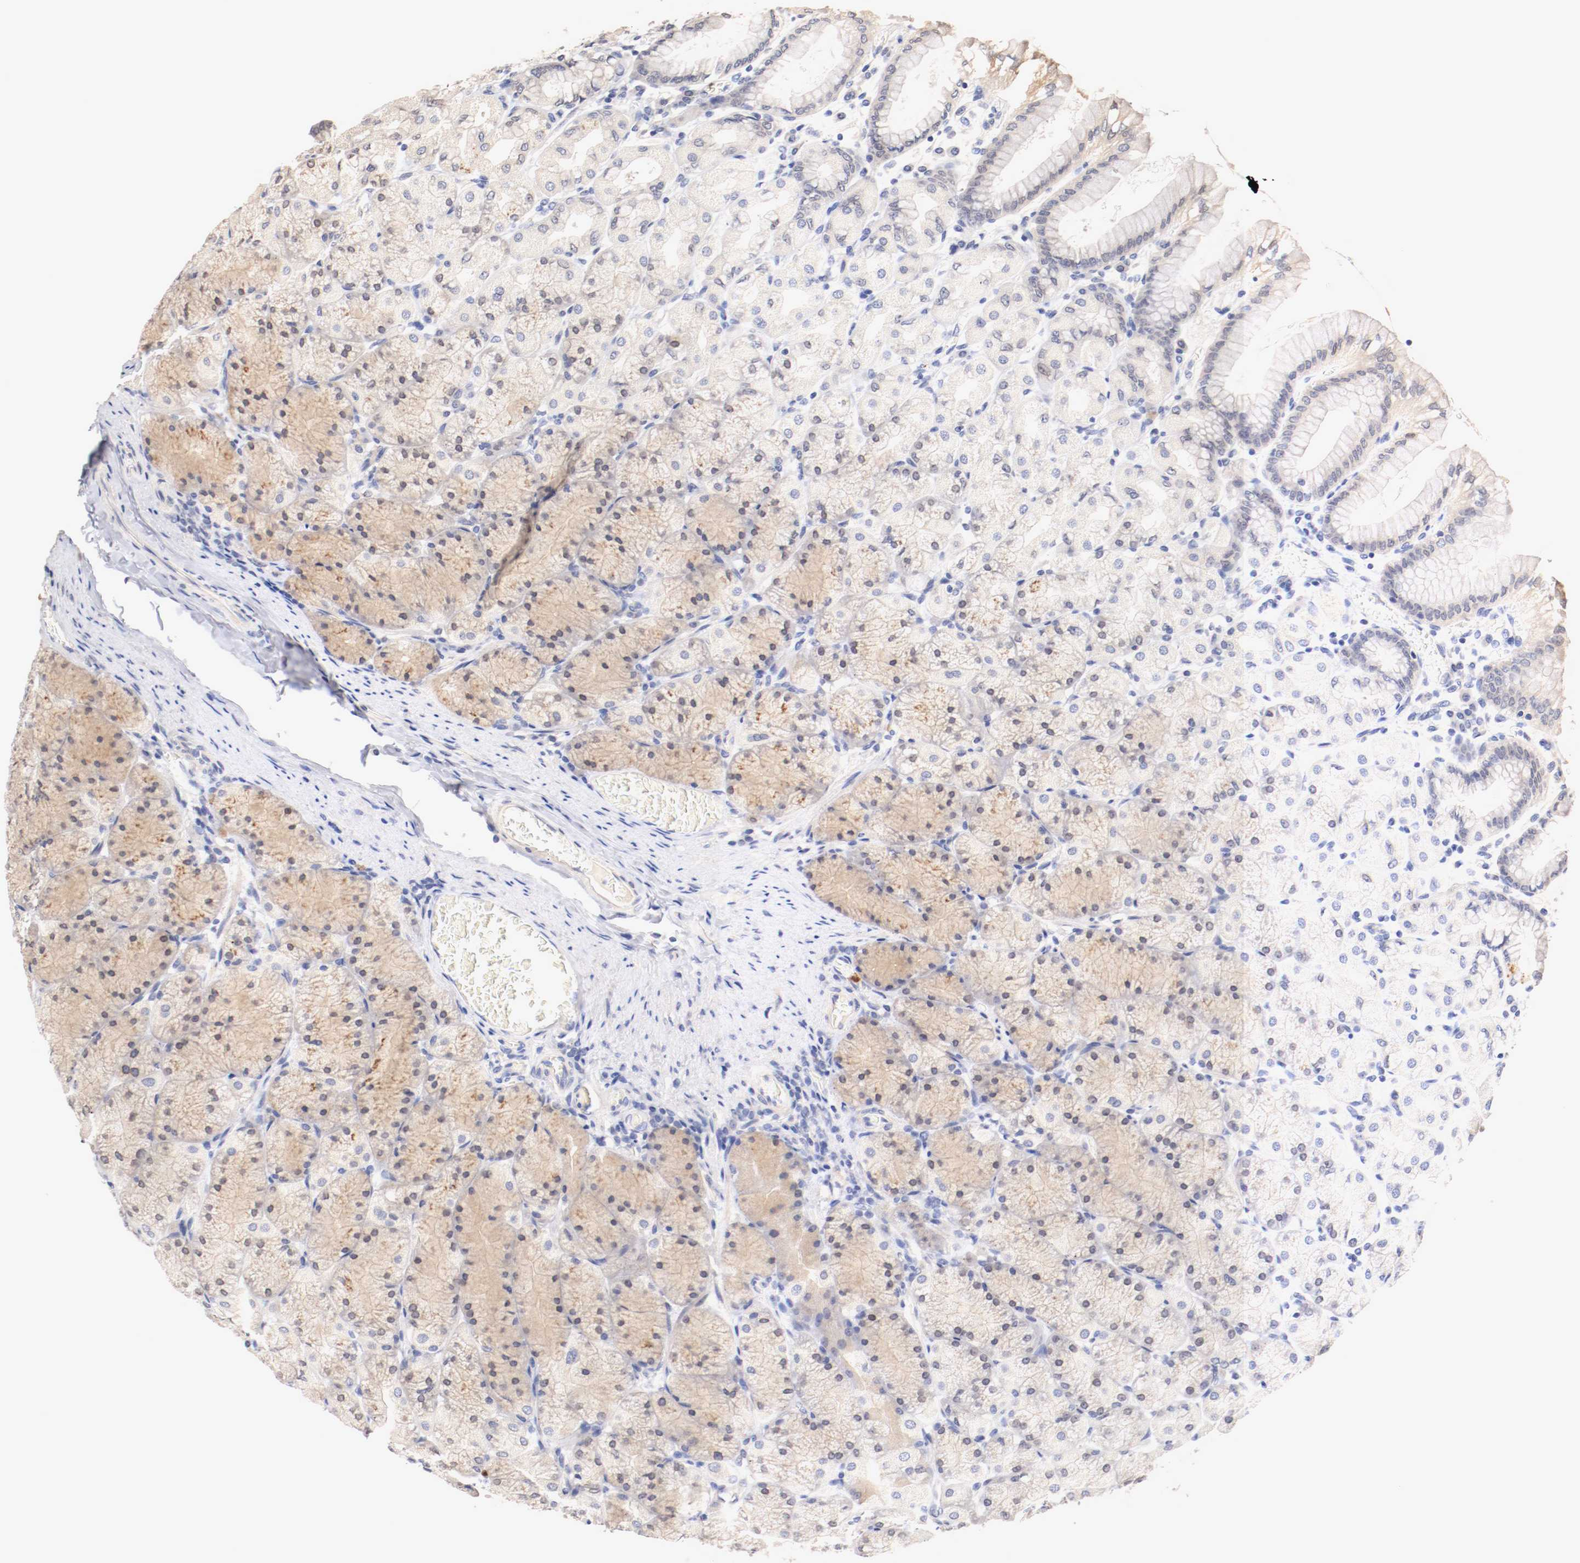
{"staining": {"intensity": "weak", "quantity": ">75%", "location": "cytoplasmic/membranous"}, "tissue": "stomach", "cell_type": "Glandular cells", "image_type": "normal", "snomed": [{"axis": "morphology", "description": "Normal tissue, NOS"}, {"axis": "topography", "description": "Stomach, upper"}], "caption": "Protein staining of normal stomach displays weak cytoplasmic/membranous positivity in approximately >75% of glandular cells.", "gene": "CEBPE", "patient": {"sex": "female", "age": 56}}